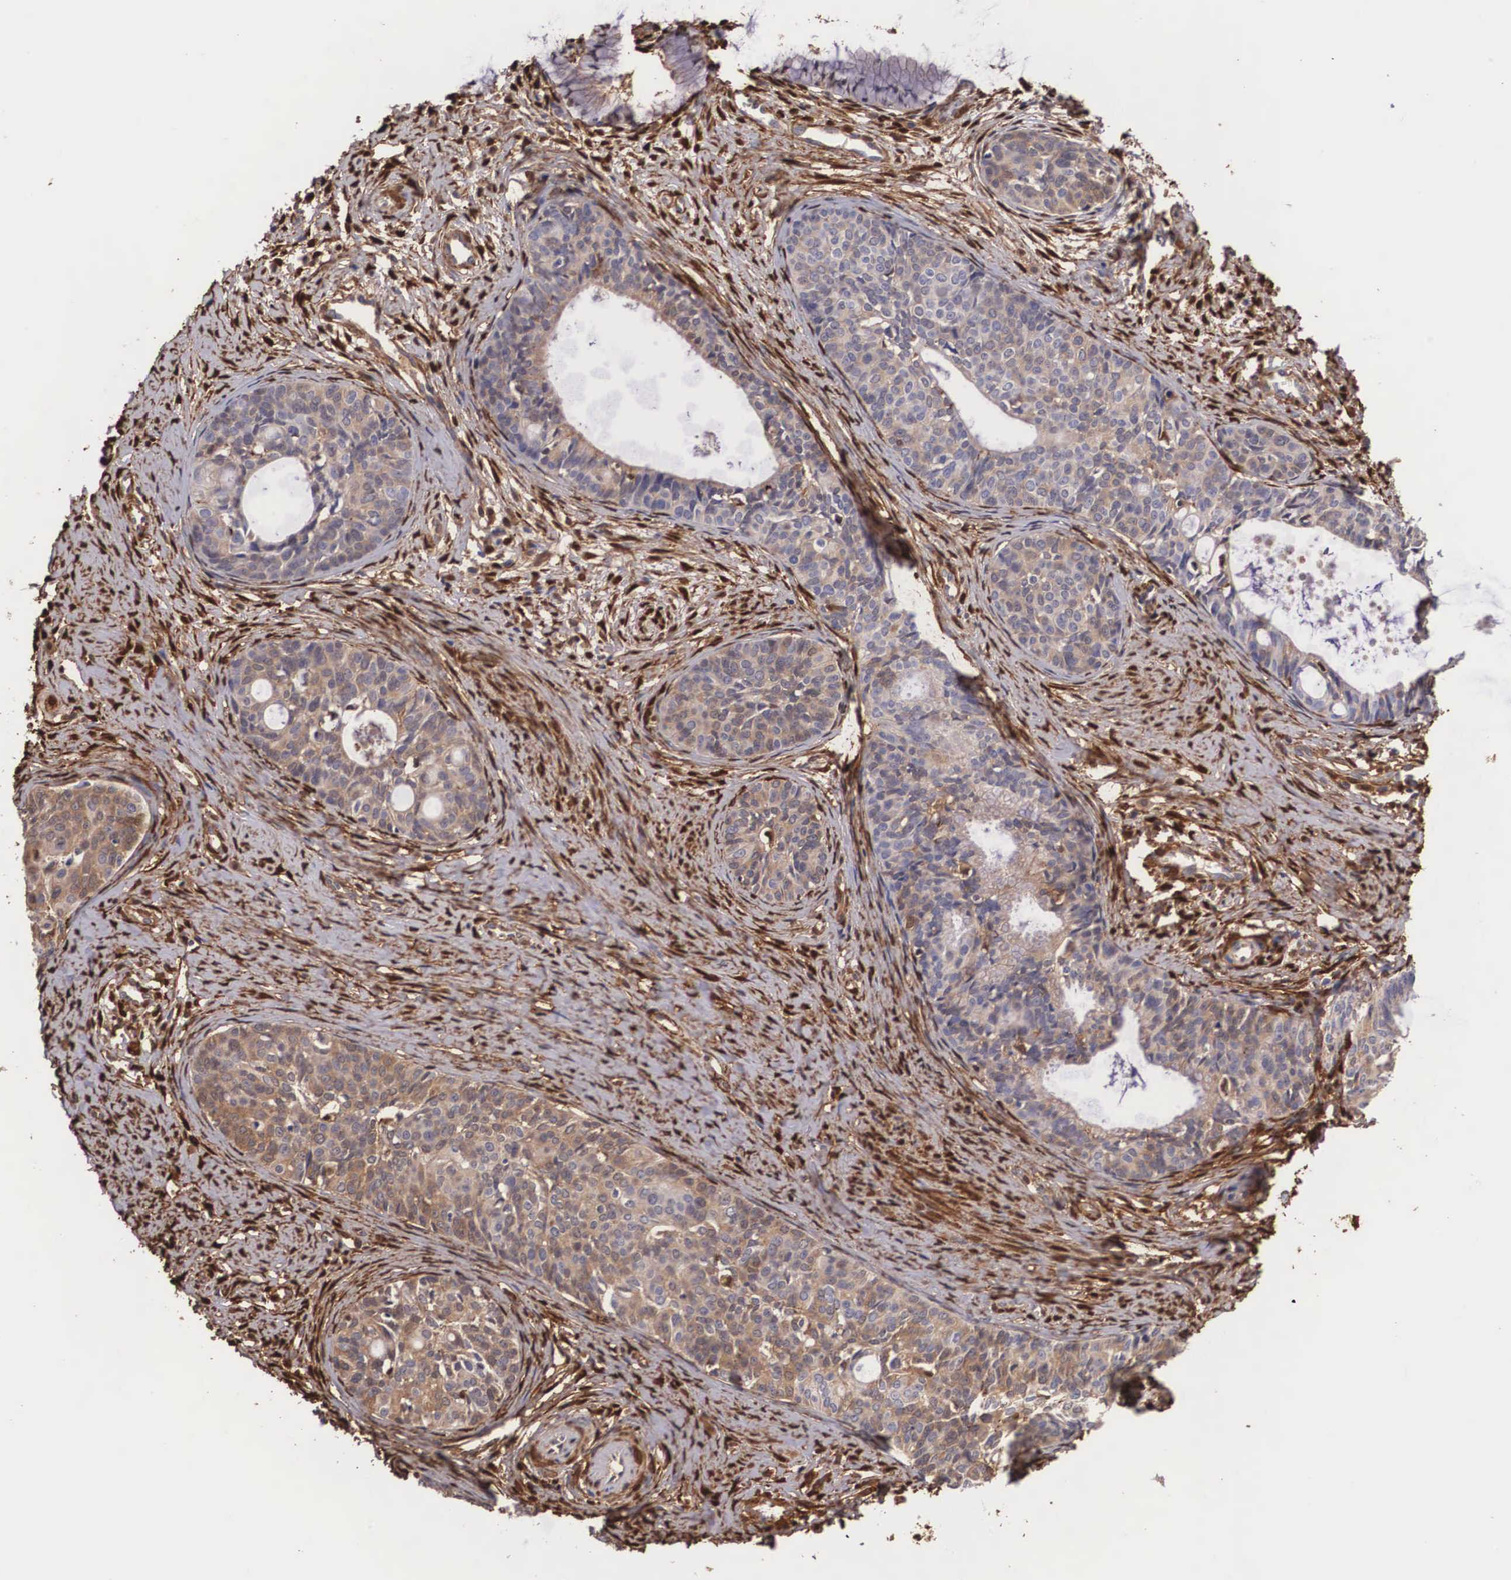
{"staining": {"intensity": "weak", "quantity": "25%-75%", "location": "cytoplasmic/membranous"}, "tissue": "cervical cancer", "cell_type": "Tumor cells", "image_type": "cancer", "snomed": [{"axis": "morphology", "description": "Squamous cell carcinoma, NOS"}, {"axis": "topography", "description": "Cervix"}], "caption": "Tumor cells show low levels of weak cytoplasmic/membranous positivity in approximately 25%-75% of cells in cervical cancer (squamous cell carcinoma).", "gene": "LGALS1", "patient": {"sex": "female", "age": 34}}